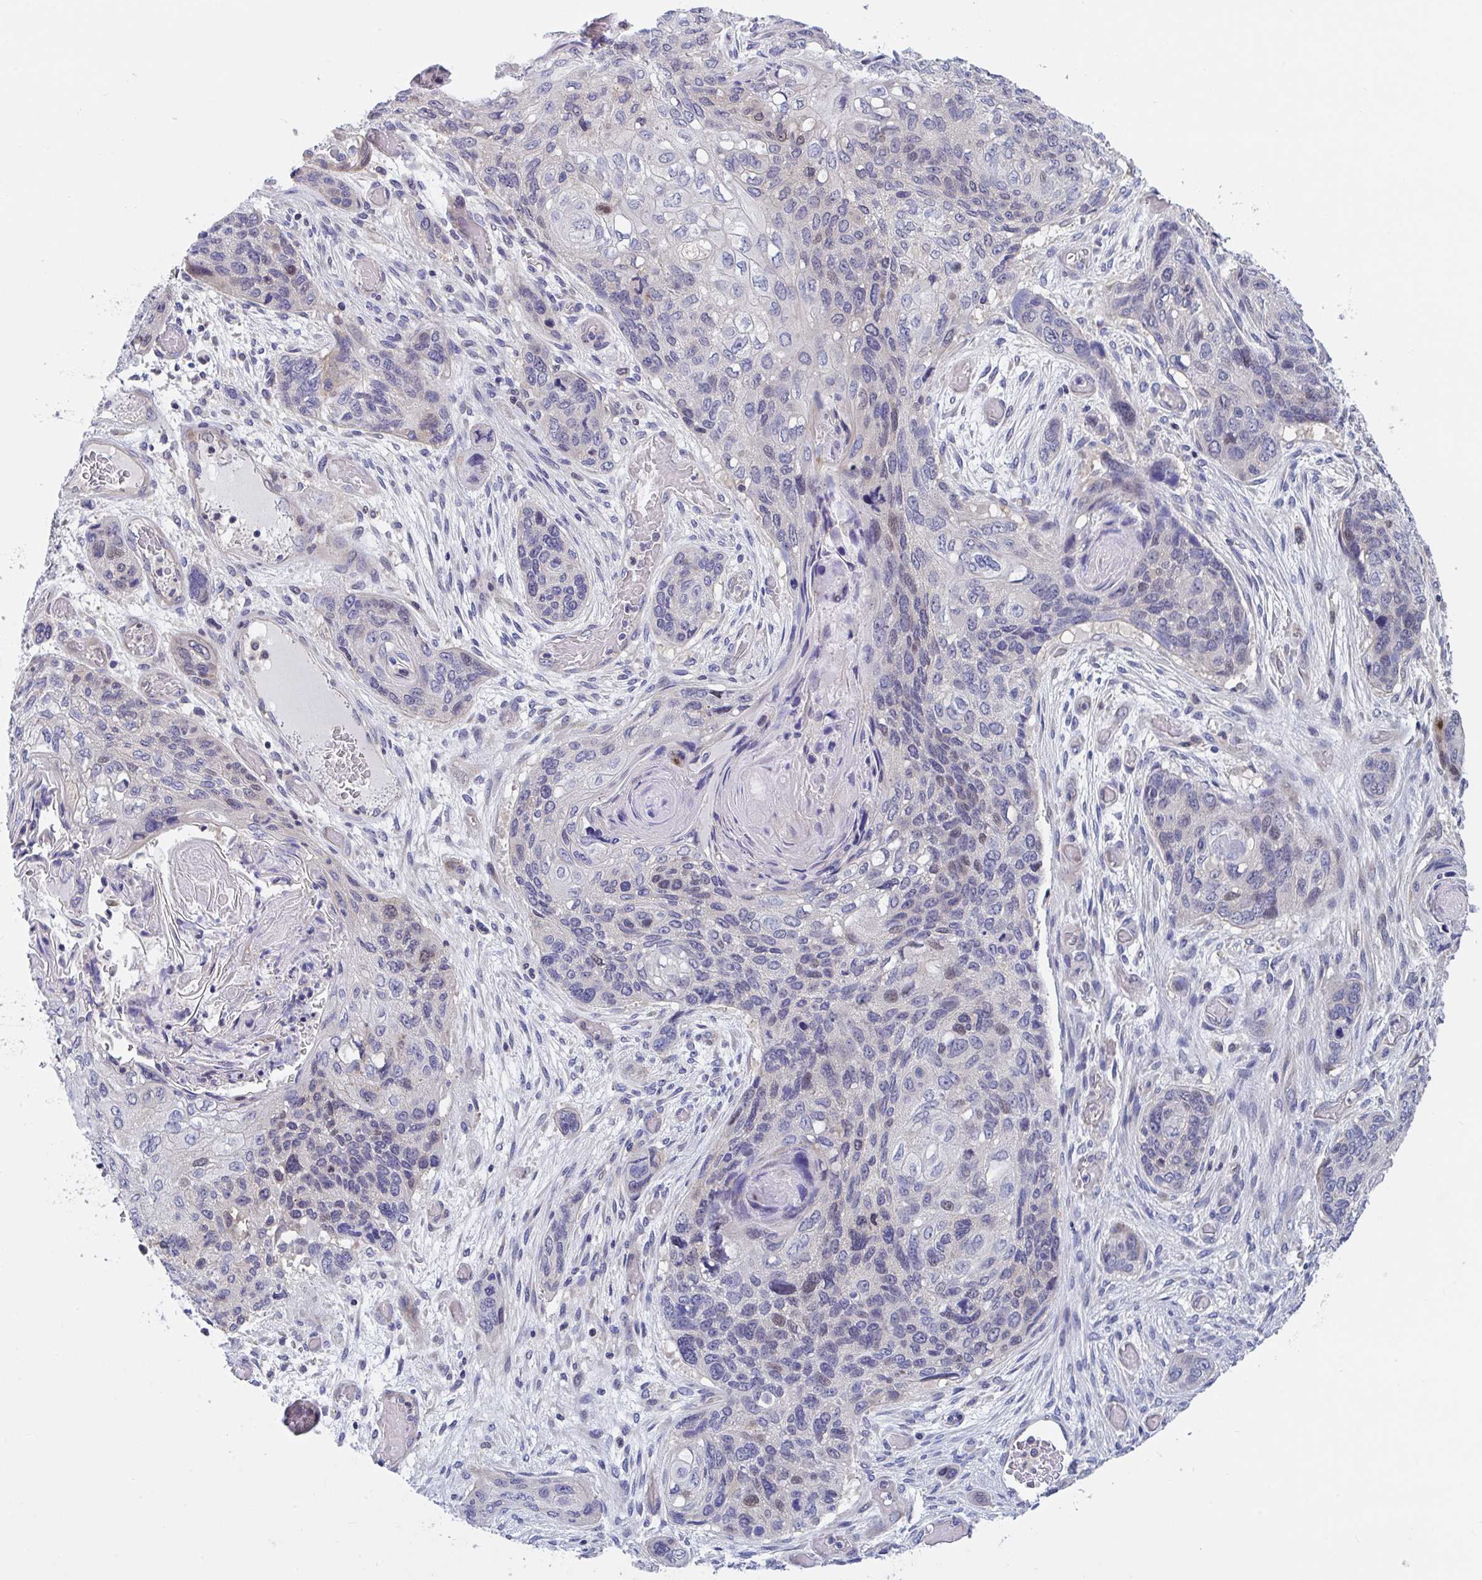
{"staining": {"intensity": "weak", "quantity": "<25%", "location": "nuclear"}, "tissue": "lung cancer", "cell_type": "Tumor cells", "image_type": "cancer", "snomed": [{"axis": "morphology", "description": "Squamous cell carcinoma, NOS"}, {"axis": "morphology", "description": "Squamous cell carcinoma, metastatic, NOS"}, {"axis": "topography", "description": "Lymph node"}, {"axis": "topography", "description": "Lung"}], "caption": "The immunohistochemistry (IHC) micrograph has no significant staining in tumor cells of squamous cell carcinoma (lung) tissue.", "gene": "P2RX3", "patient": {"sex": "male", "age": 41}}